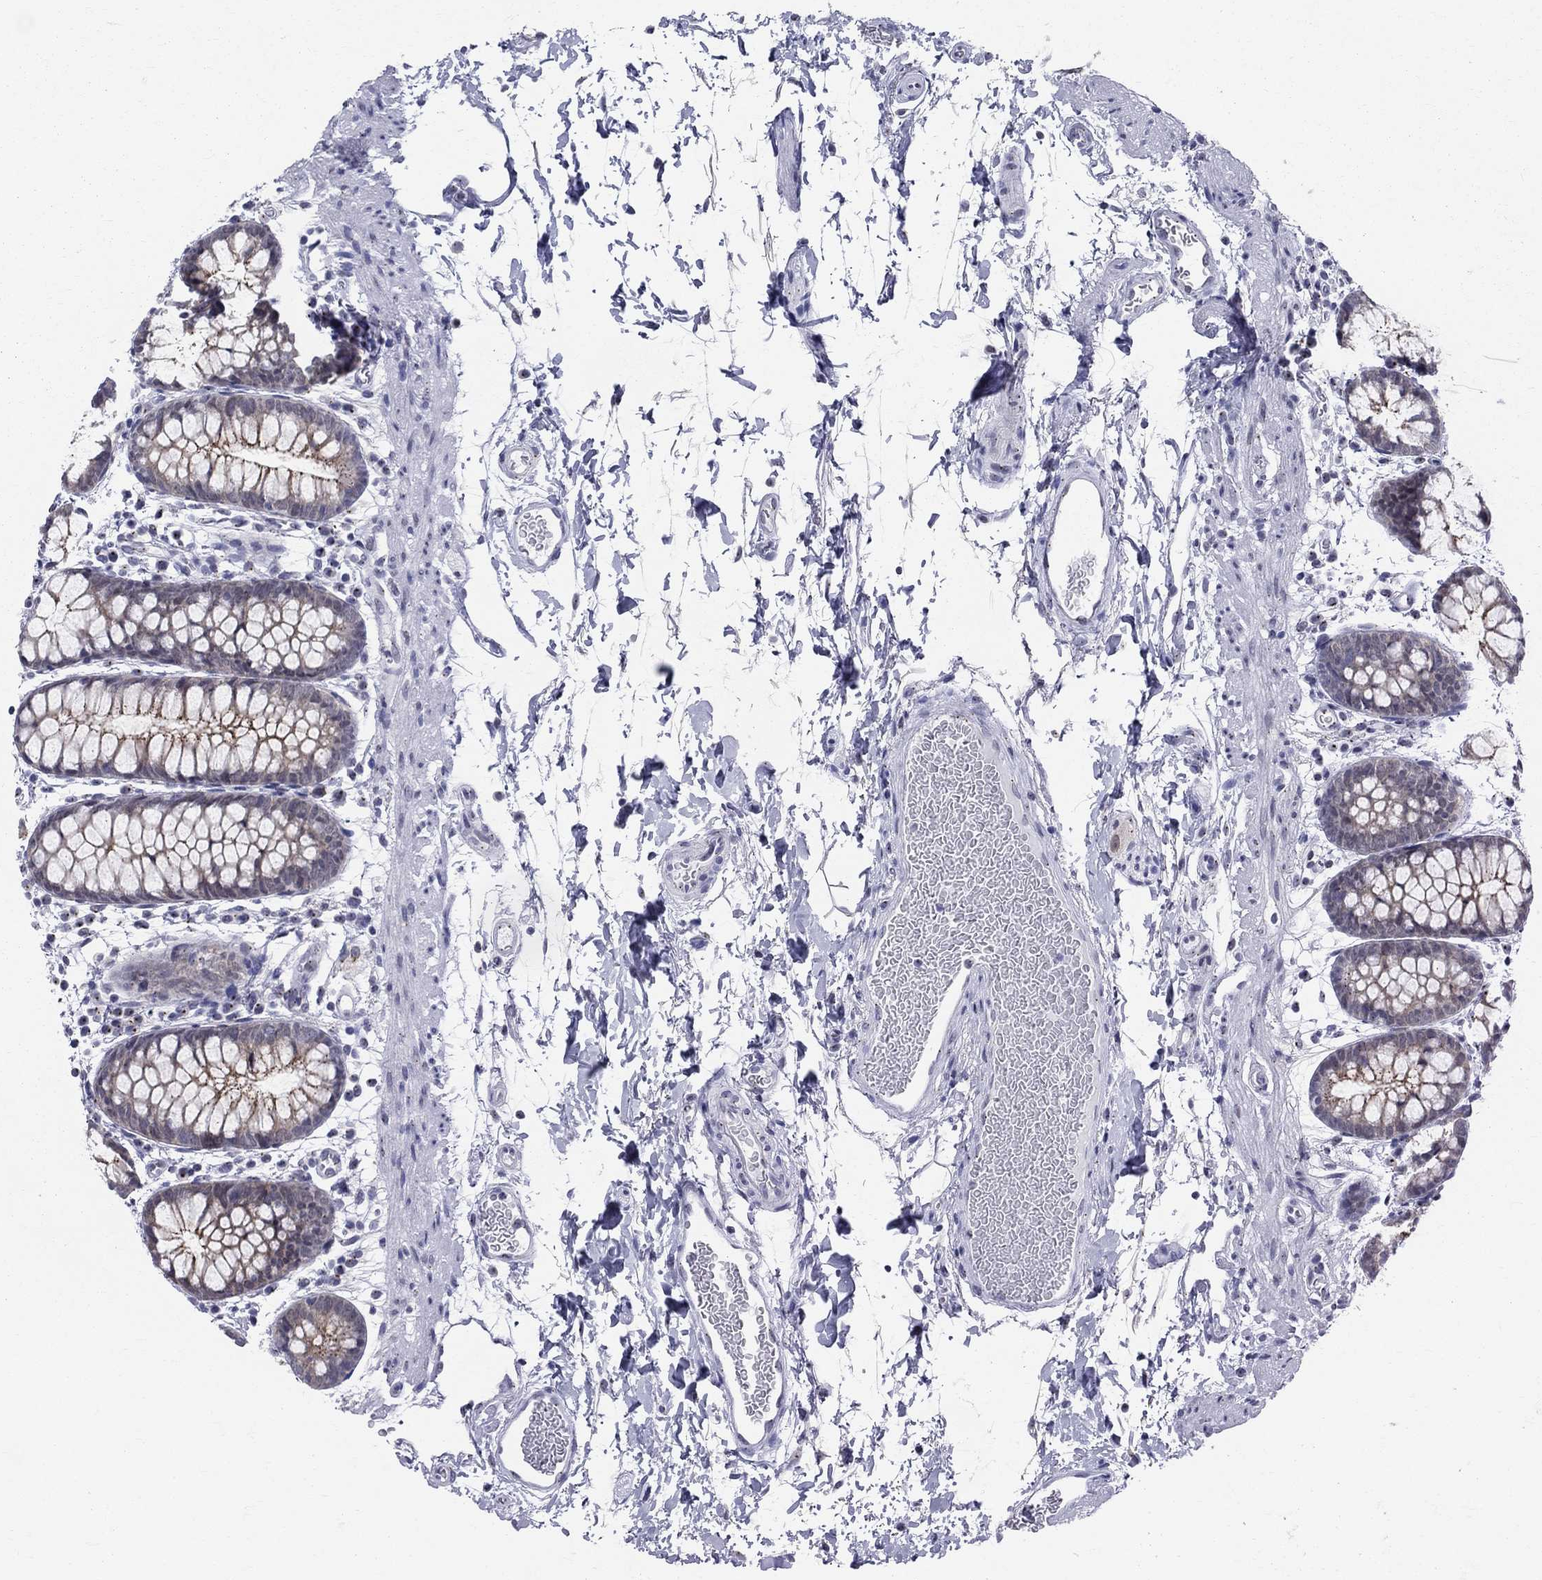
{"staining": {"intensity": "weak", "quantity": "<25%", "location": "cytoplasmic/membranous"}, "tissue": "rectum", "cell_type": "Glandular cells", "image_type": "normal", "snomed": [{"axis": "morphology", "description": "Normal tissue, NOS"}, {"axis": "topography", "description": "Rectum"}], "caption": "IHC of unremarkable rectum reveals no staining in glandular cells. (Immunohistochemistry (ihc), brightfield microscopy, high magnification).", "gene": "CEP43", "patient": {"sex": "male", "age": 57}}